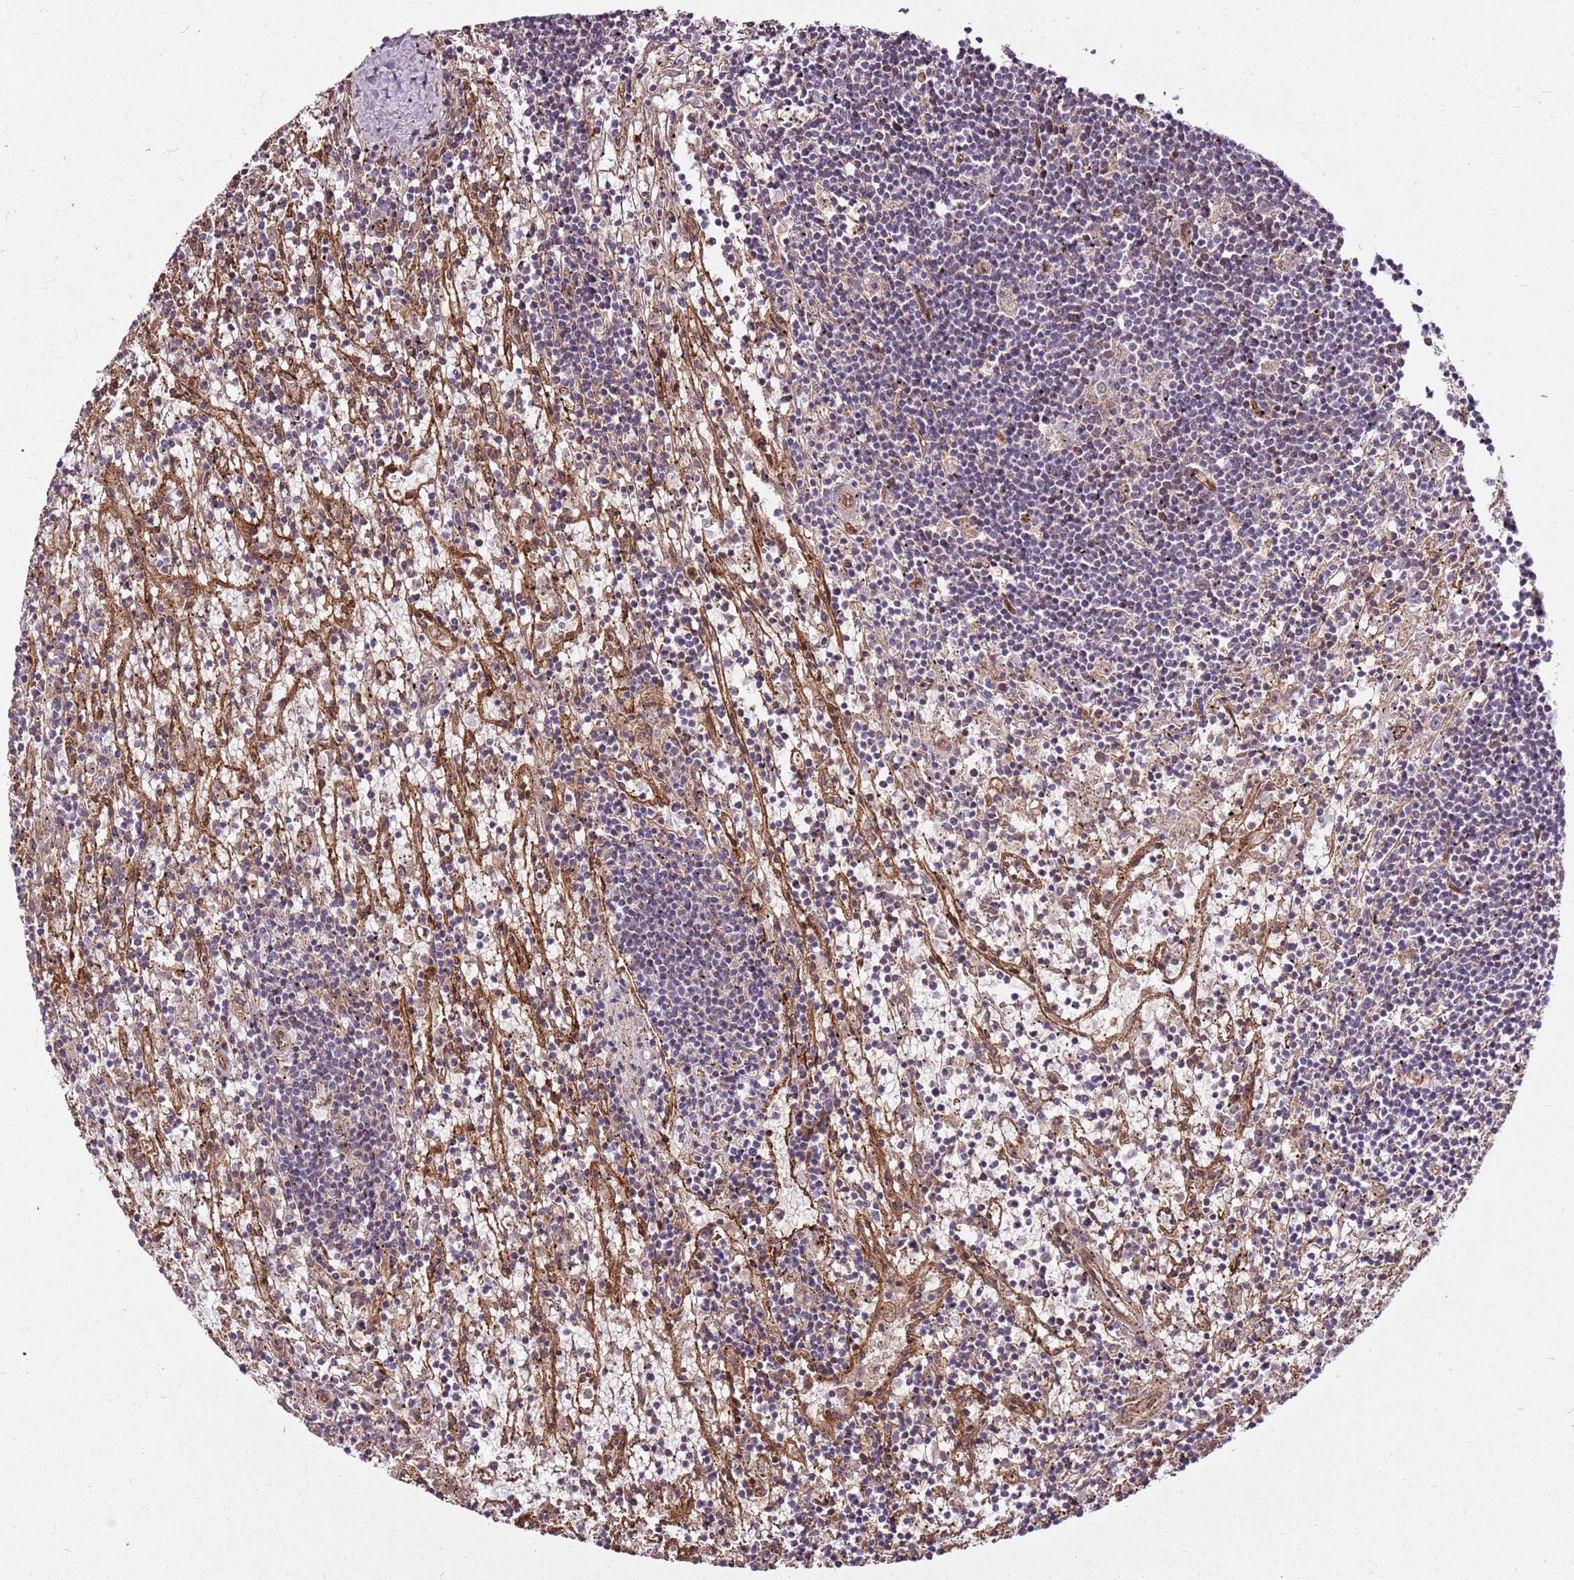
{"staining": {"intensity": "negative", "quantity": "none", "location": "none"}, "tissue": "lymphoma", "cell_type": "Tumor cells", "image_type": "cancer", "snomed": [{"axis": "morphology", "description": "Malignant lymphoma, non-Hodgkin's type, Low grade"}, {"axis": "topography", "description": "Spleen"}], "caption": "A high-resolution micrograph shows immunohistochemistry (IHC) staining of malignant lymphoma, non-Hodgkin's type (low-grade), which demonstrates no significant staining in tumor cells.", "gene": "ZNF827", "patient": {"sex": "male", "age": 76}}